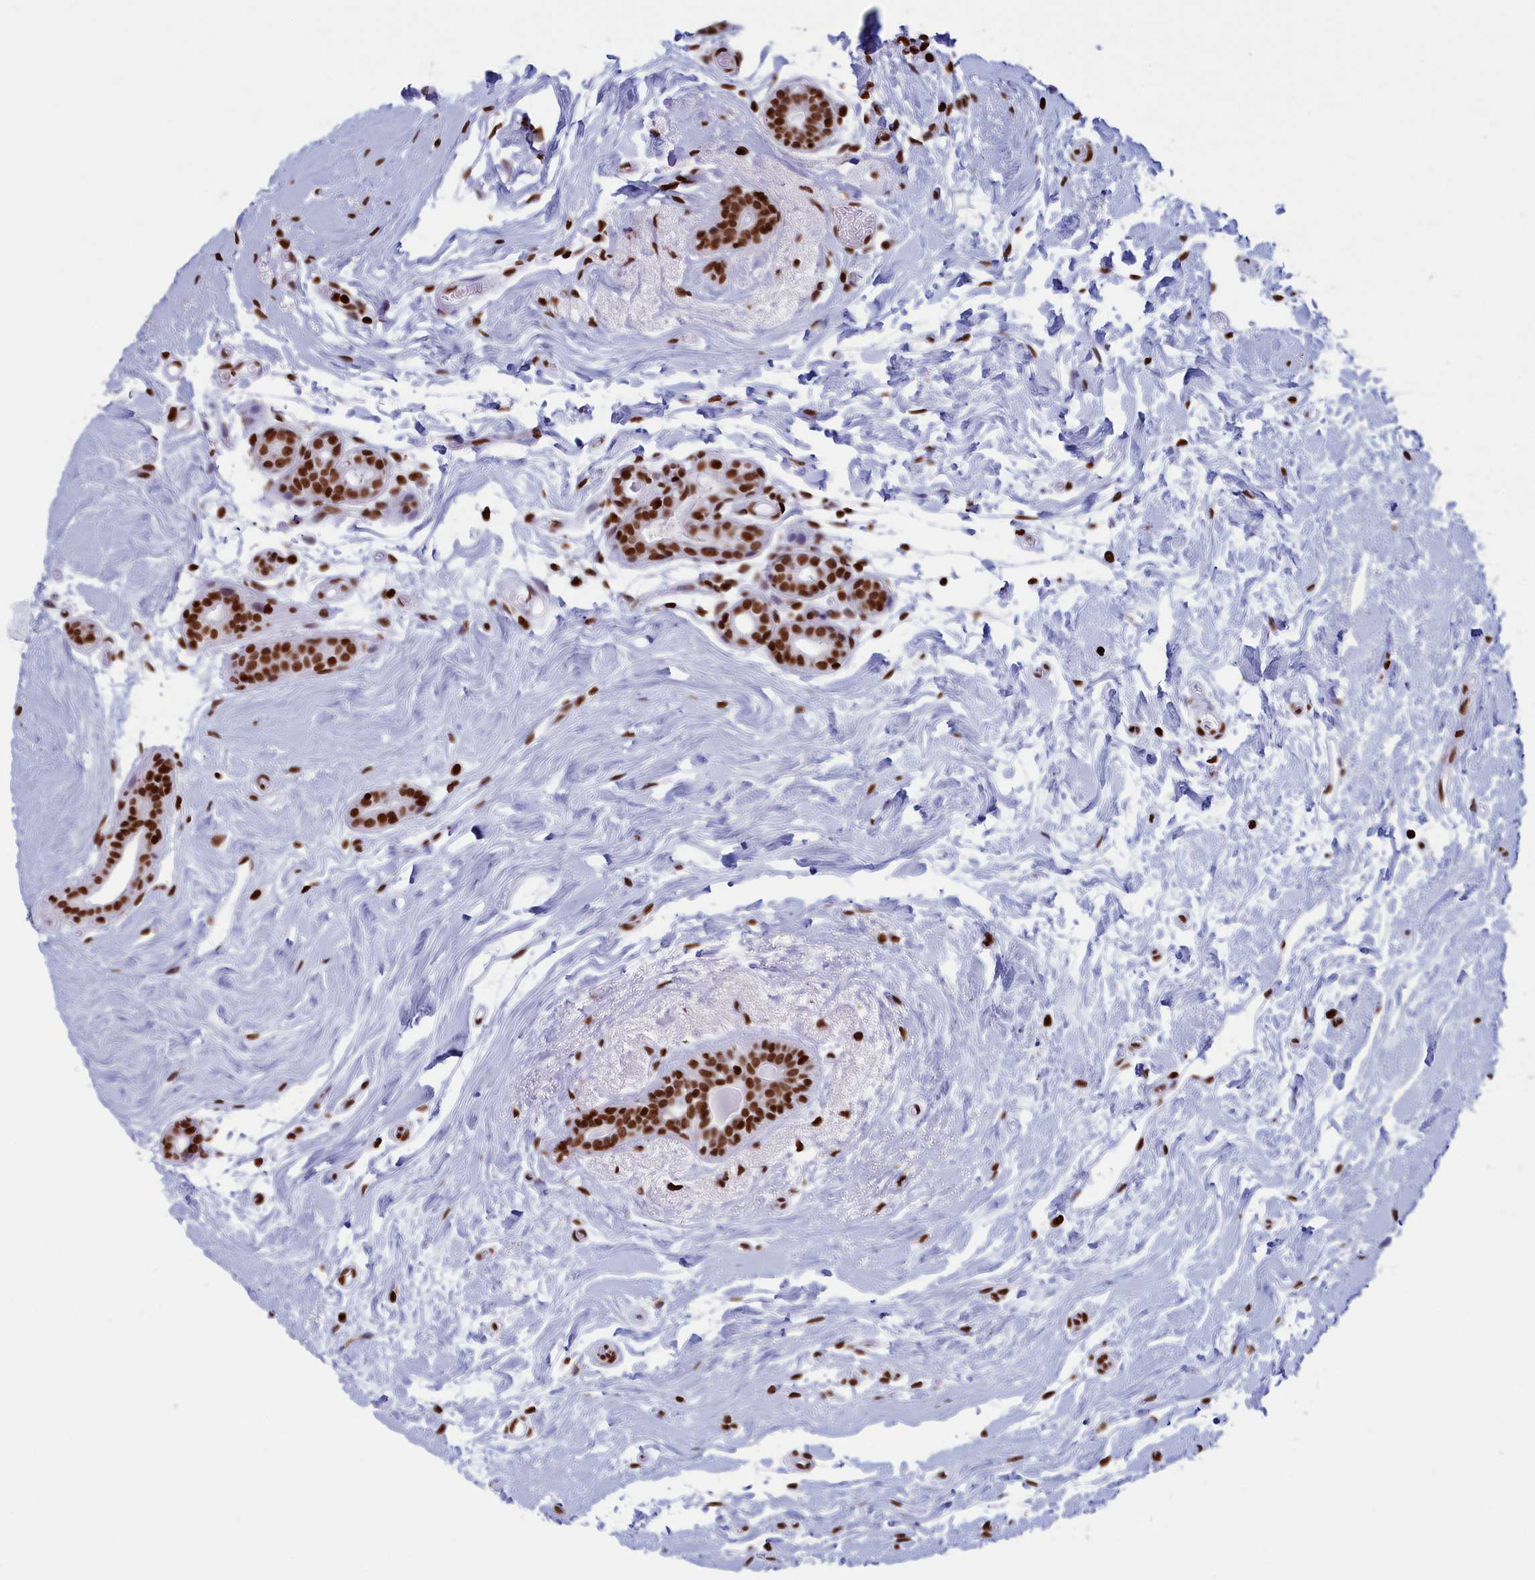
{"staining": {"intensity": "strong", "quantity": ">75%", "location": "nuclear"}, "tissue": "breast cancer", "cell_type": "Tumor cells", "image_type": "cancer", "snomed": [{"axis": "morphology", "description": "Normal tissue, NOS"}, {"axis": "morphology", "description": "Duct carcinoma"}, {"axis": "topography", "description": "Breast"}], "caption": "Breast cancer (infiltrating ductal carcinoma) stained for a protein exhibits strong nuclear positivity in tumor cells. (brown staining indicates protein expression, while blue staining denotes nuclei).", "gene": "APOBEC3A", "patient": {"sex": "female", "age": 62}}